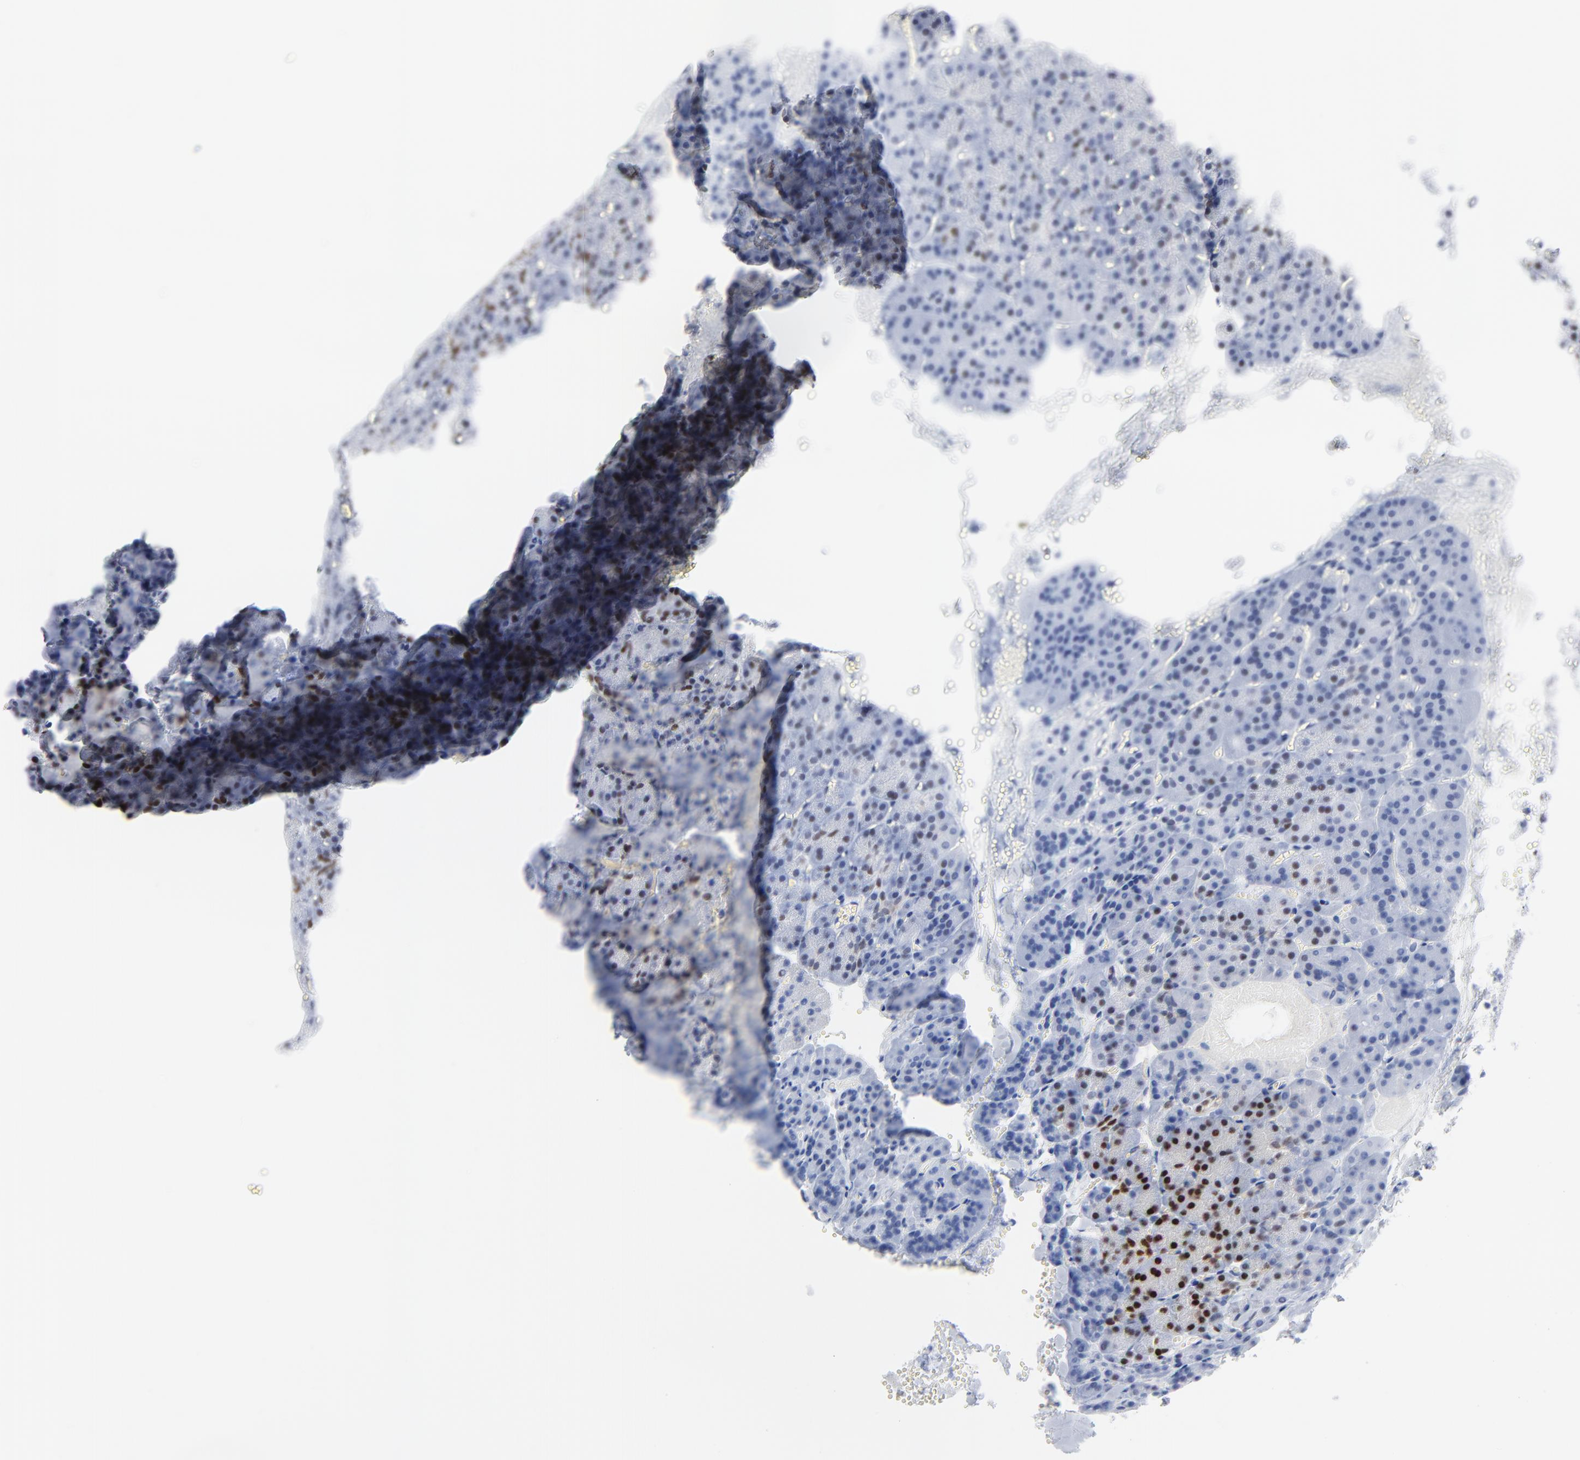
{"staining": {"intensity": "moderate", "quantity": "<25%", "location": "nuclear"}, "tissue": "carcinoid", "cell_type": "Tumor cells", "image_type": "cancer", "snomed": [{"axis": "morphology", "description": "Normal tissue, NOS"}, {"axis": "morphology", "description": "Carcinoid, malignant, NOS"}, {"axis": "topography", "description": "Pancreas"}], "caption": "A low amount of moderate nuclear expression is appreciated in about <25% of tumor cells in carcinoid (malignant) tissue. (DAB (3,3'-diaminobenzidine) = brown stain, brightfield microscopy at high magnification).", "gene": "JUN", "patient": {"sex": "female", "age": 35}}